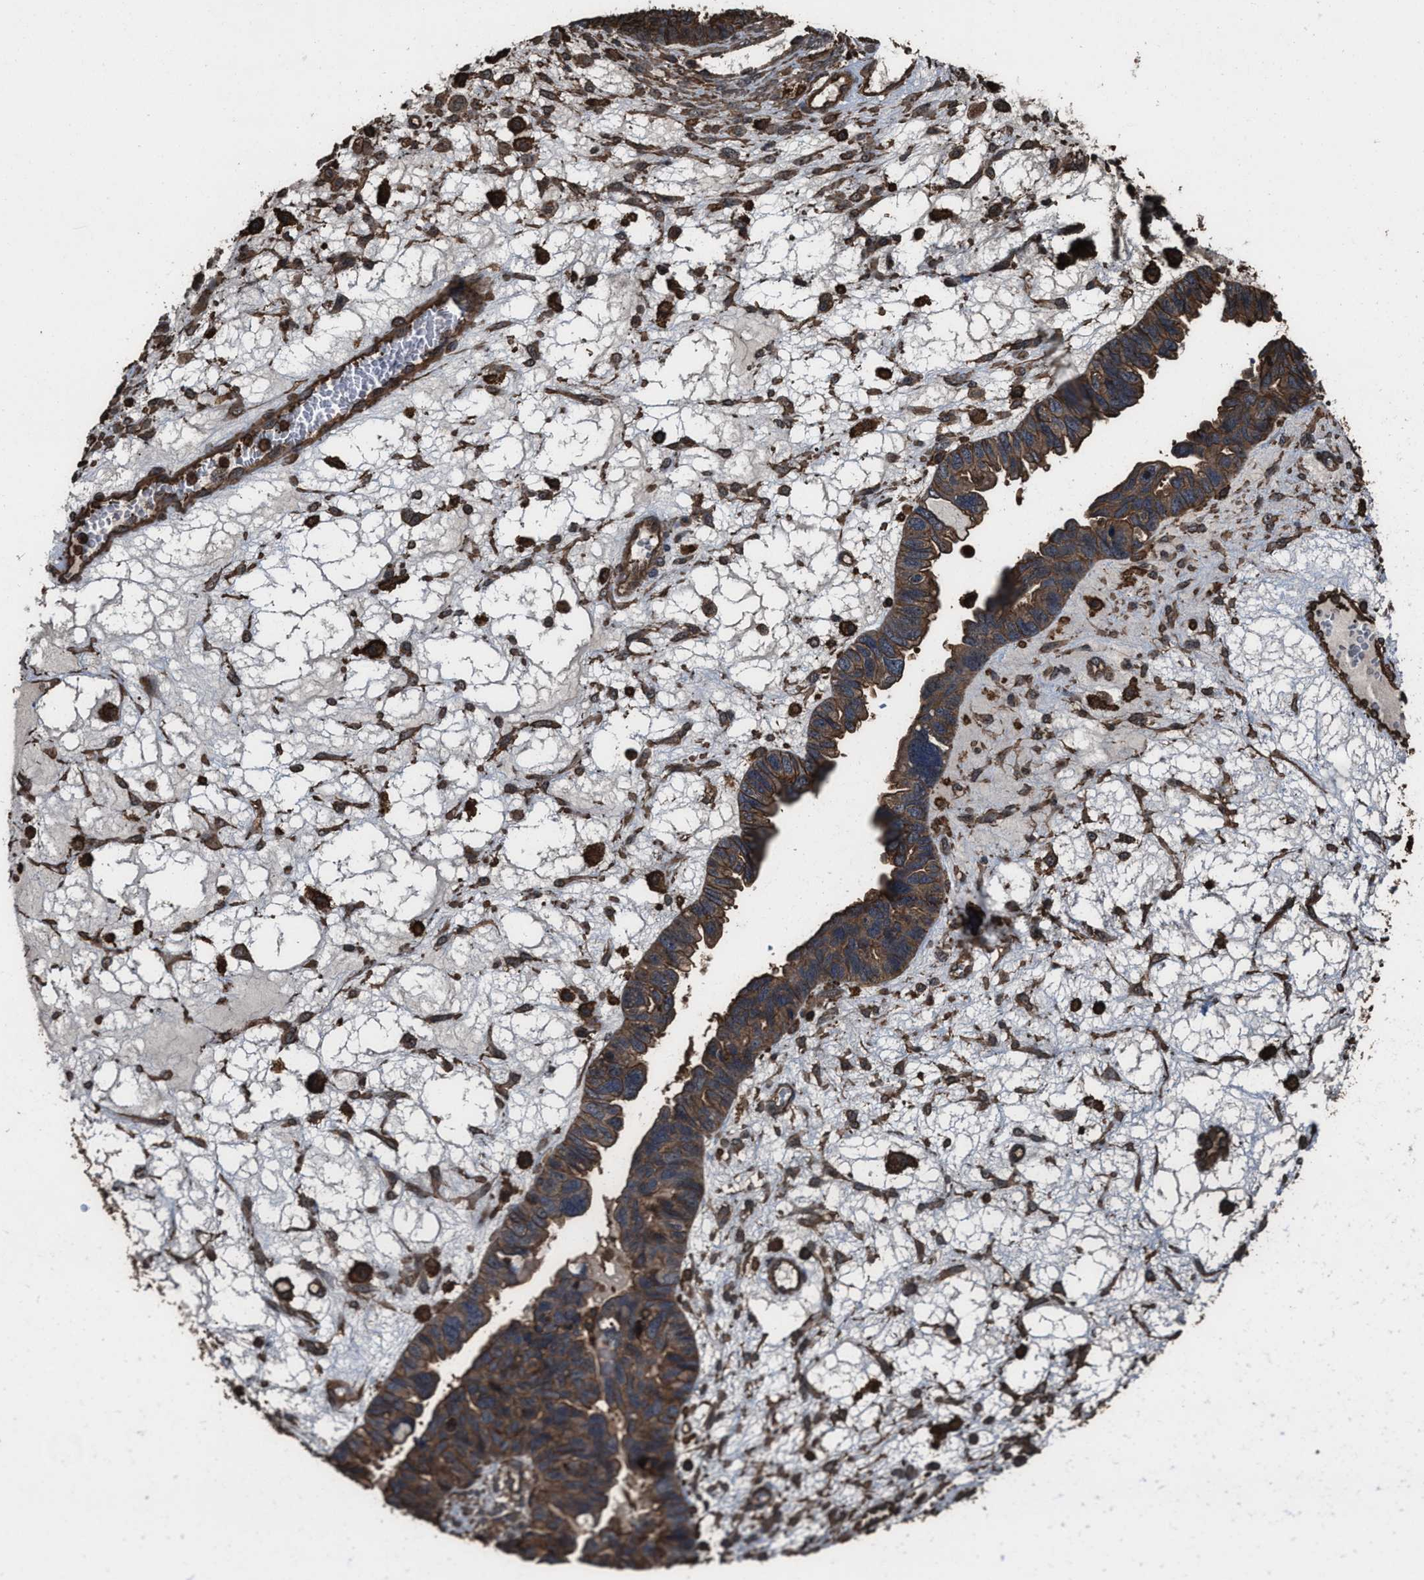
{"staining": {"intensity": "moderate", "quantity": ">75%", "location": "cytoplasmic/membranous"}, "tissue": "ovarian cancer", "cell_type": "Tumor cells", "image_type": "cancer", "snomed": [{"axis": "morphology", "description": "Cystadenocarcinoma, serous, NOS"}, {"axis": "topography", "description": "Ovary"}], "caption": "DAB (3,3'-diaminobenzidine) immunohistochemical staining of serous cystadenocarcinoma (ovarian) exhibits moderate cytoplasmic/membranous protein staining in about >75% of tumor cells.", "gene": "KBTBD2", "patient": {"sex": "female", "age": 79}}